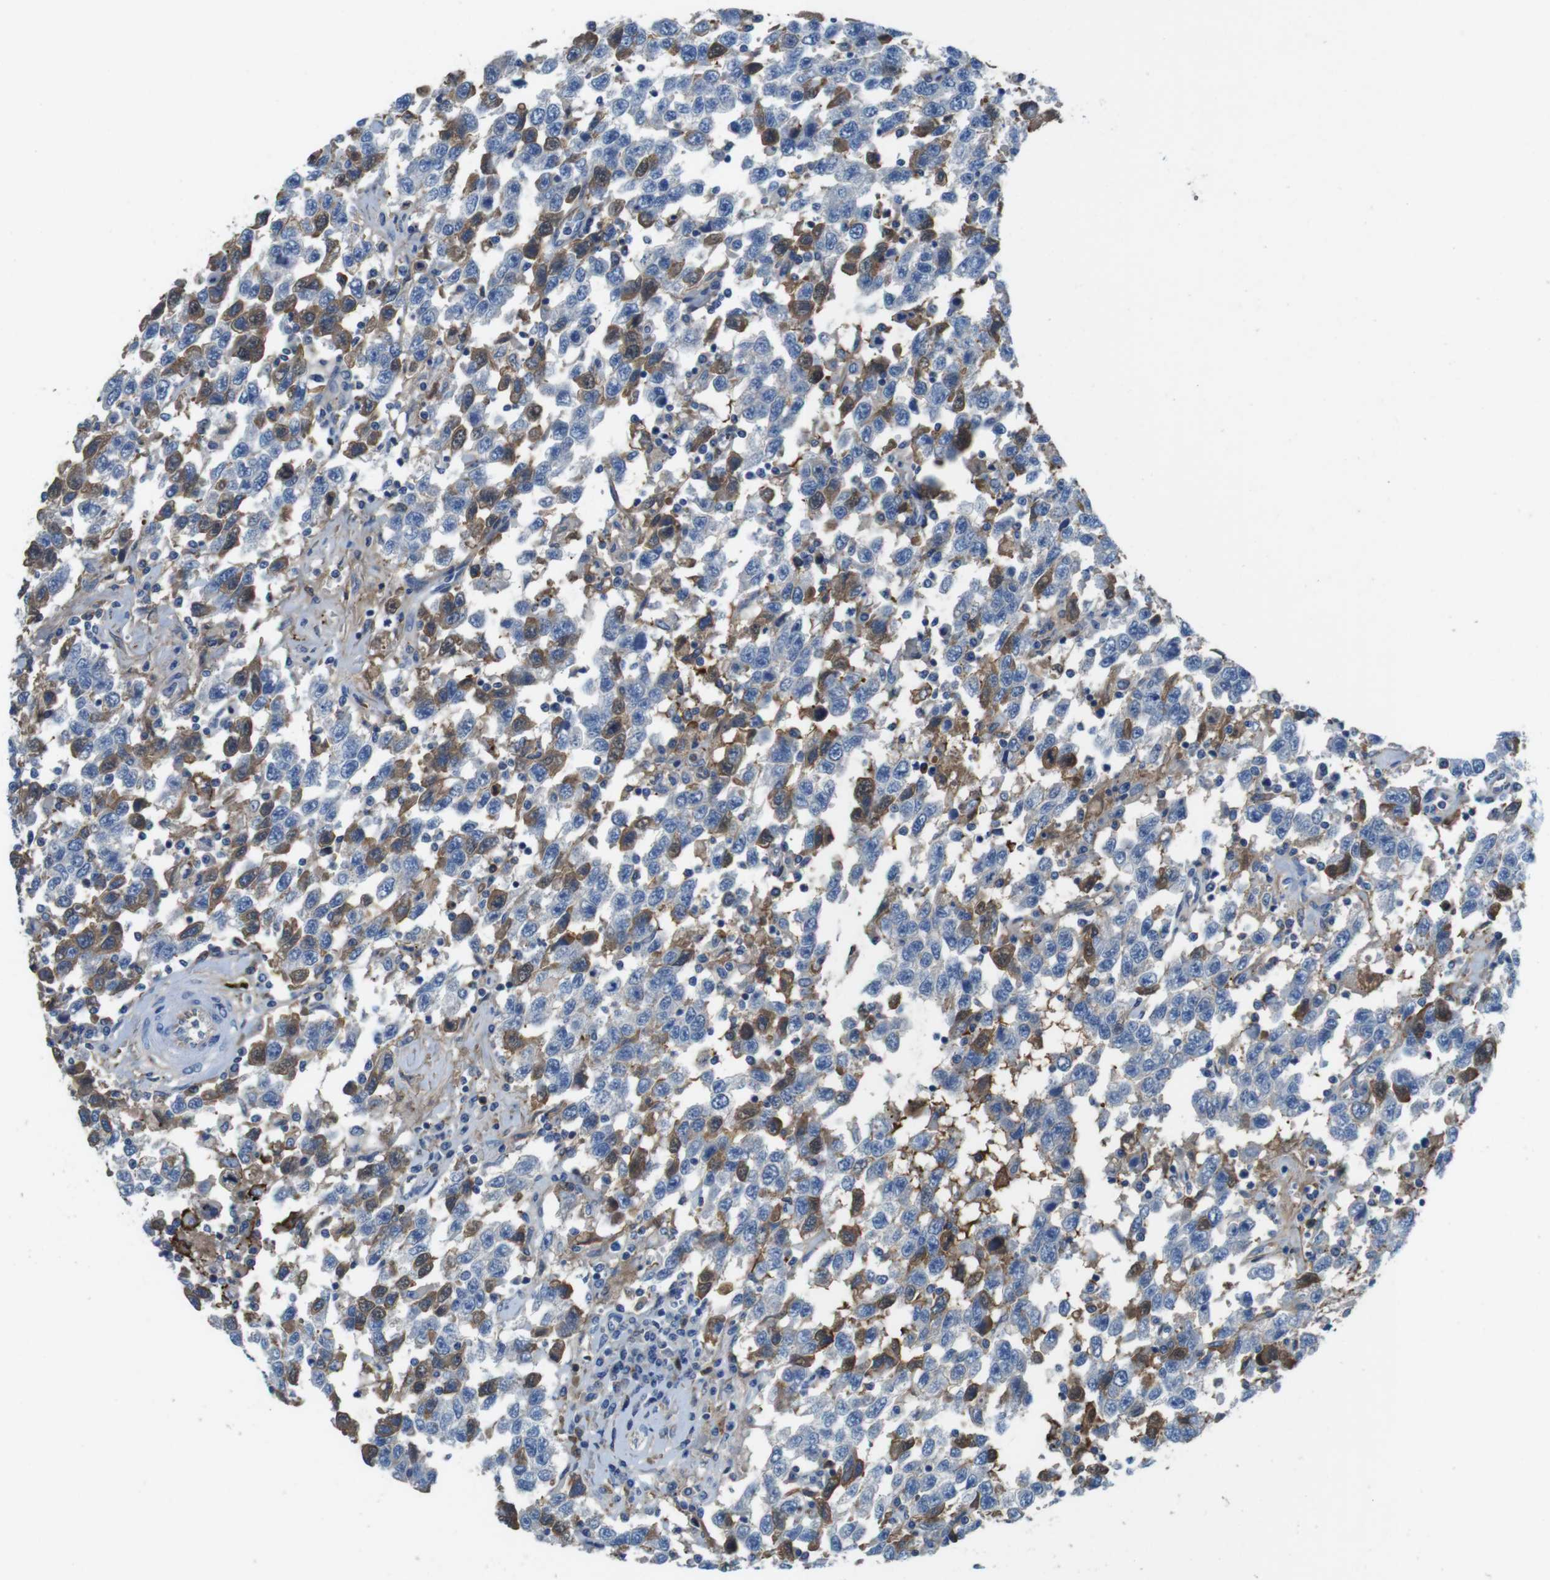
{"staining": {"intensity": "moderate", "quantity": "25%-75%", "location": "cytoplasmic/membranous,nuclear"}, "tissue": "testis cancer", "cell_type": "Tumor cells", "image_type": "cancer", "snomed": [{"axis": "morphology", "description": "Seminoma, NOS"}, {"axis": "topography", "description": "Testis"}], "caption": "An immunohistochemistry image of neoplastic tissue is shown. Protein staining in brown shows moderate cytoplasmic/membranous and nuclear positivity in testis cancer within tumor cells. Nuclei are stained in blue.", "gene": "TMPRSS15", "patient": {"sex": "male", "age": 41}}